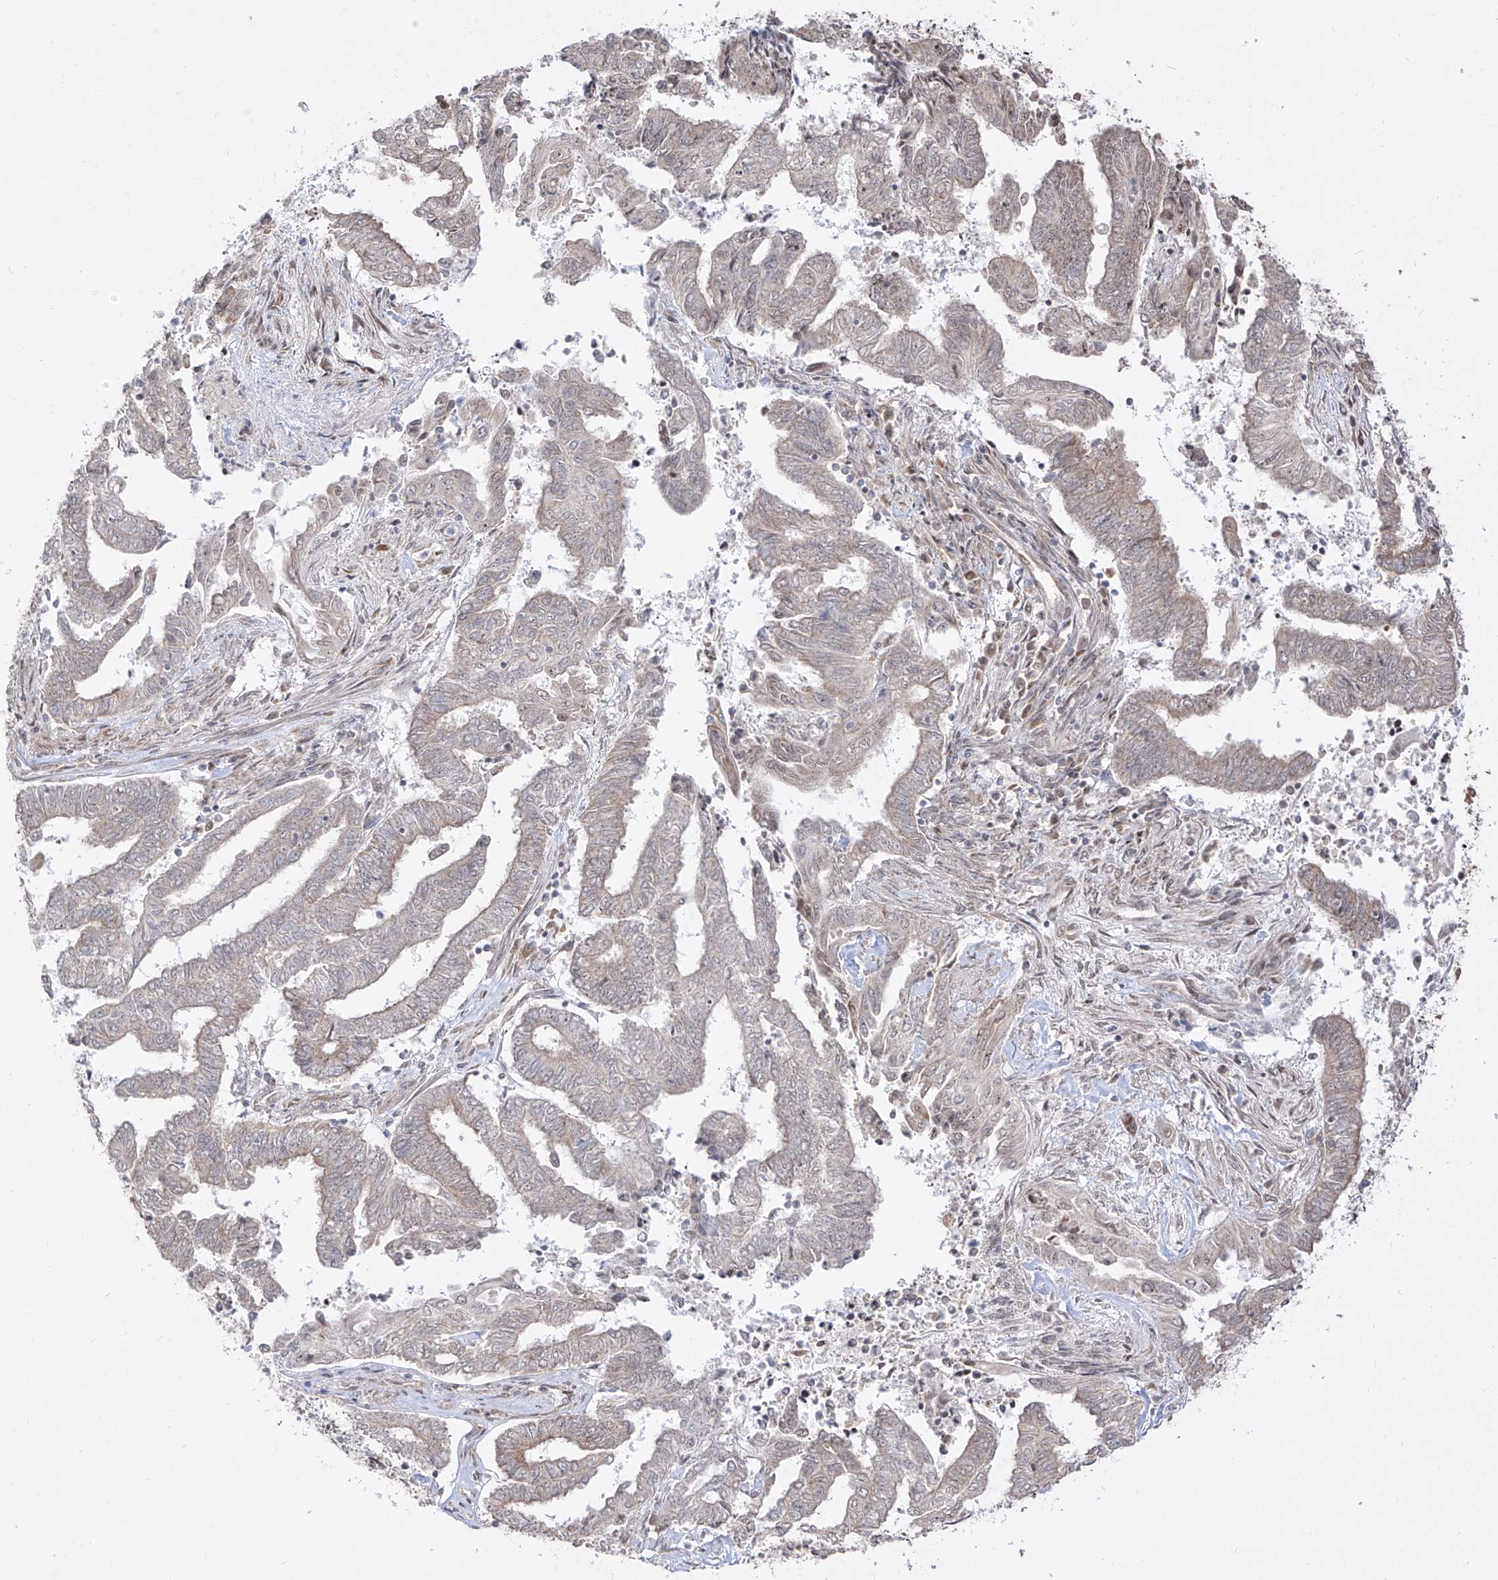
{"staining": {"intensity": "negative", "quantity": "none", "location": "none"}, "tissue": "endometrial cancer", "cell_type": "Tumor cells", "image_type": "cancer", "snomed": [{"axis": "morphology", "description": "Adenocarcinoma, NOS"}, {"axis": "topography", "description": "Uterus"}, {"axis": "topography", "description": "Endometrium"}], "caption": "High magnification brightfield microscopy of endometrial adenocarcinoma stained with DAB (3,3'-diaminobenzidine) (brown) and counterstained with hematoxylin (blue): tumor cells show no significant staining.", "gene": "SNRNP27", "patient": {"sex": "female", "age": 70}}